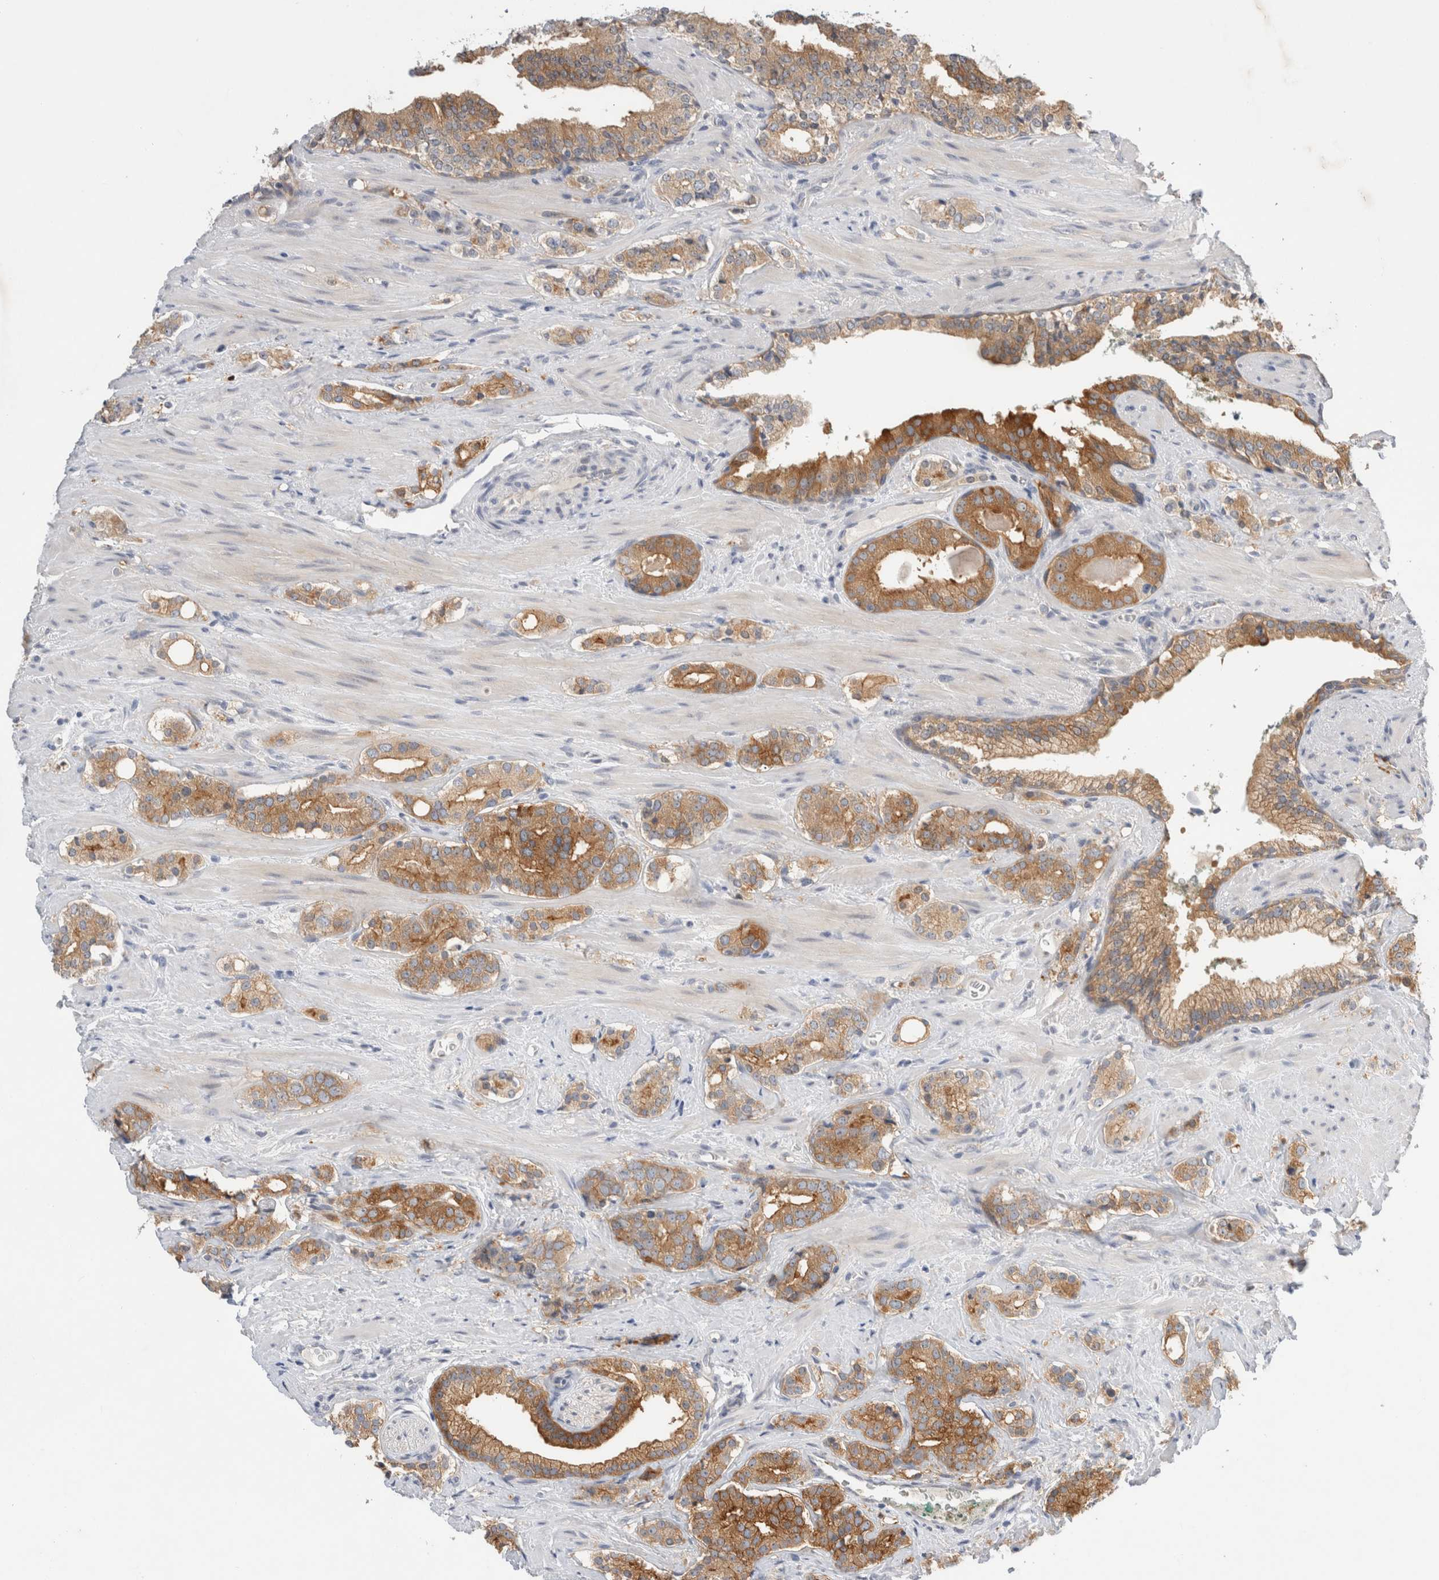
{"staining": {"intensity": "moderate", "quantity": ">75%", "location": "cytoplasmic/membranous"}, "tissue": "prostate cancer", "cell_type": "Tumor cells", "image_type": "cancer", "snomed": [{"axis": "morphology", "description": "Adenocarcinoma, High grade"}, {"axis": "topography", "description": "Prostate"}], "caption": "Immunohistochemistry (IHC) micrograph of neoplastic tissue: adenocarcinoma (high-grade) (prostate) stained using immunohistochemistry (IHC) displays medium levels of moderate protein expression localized specifically in the cytoplasmic/membranous of tumor cells, appearing as a cytoplasmic/membranous brown color.", "gene": "NEDD4L", "patient": {"sex": "male", "age": 71}}